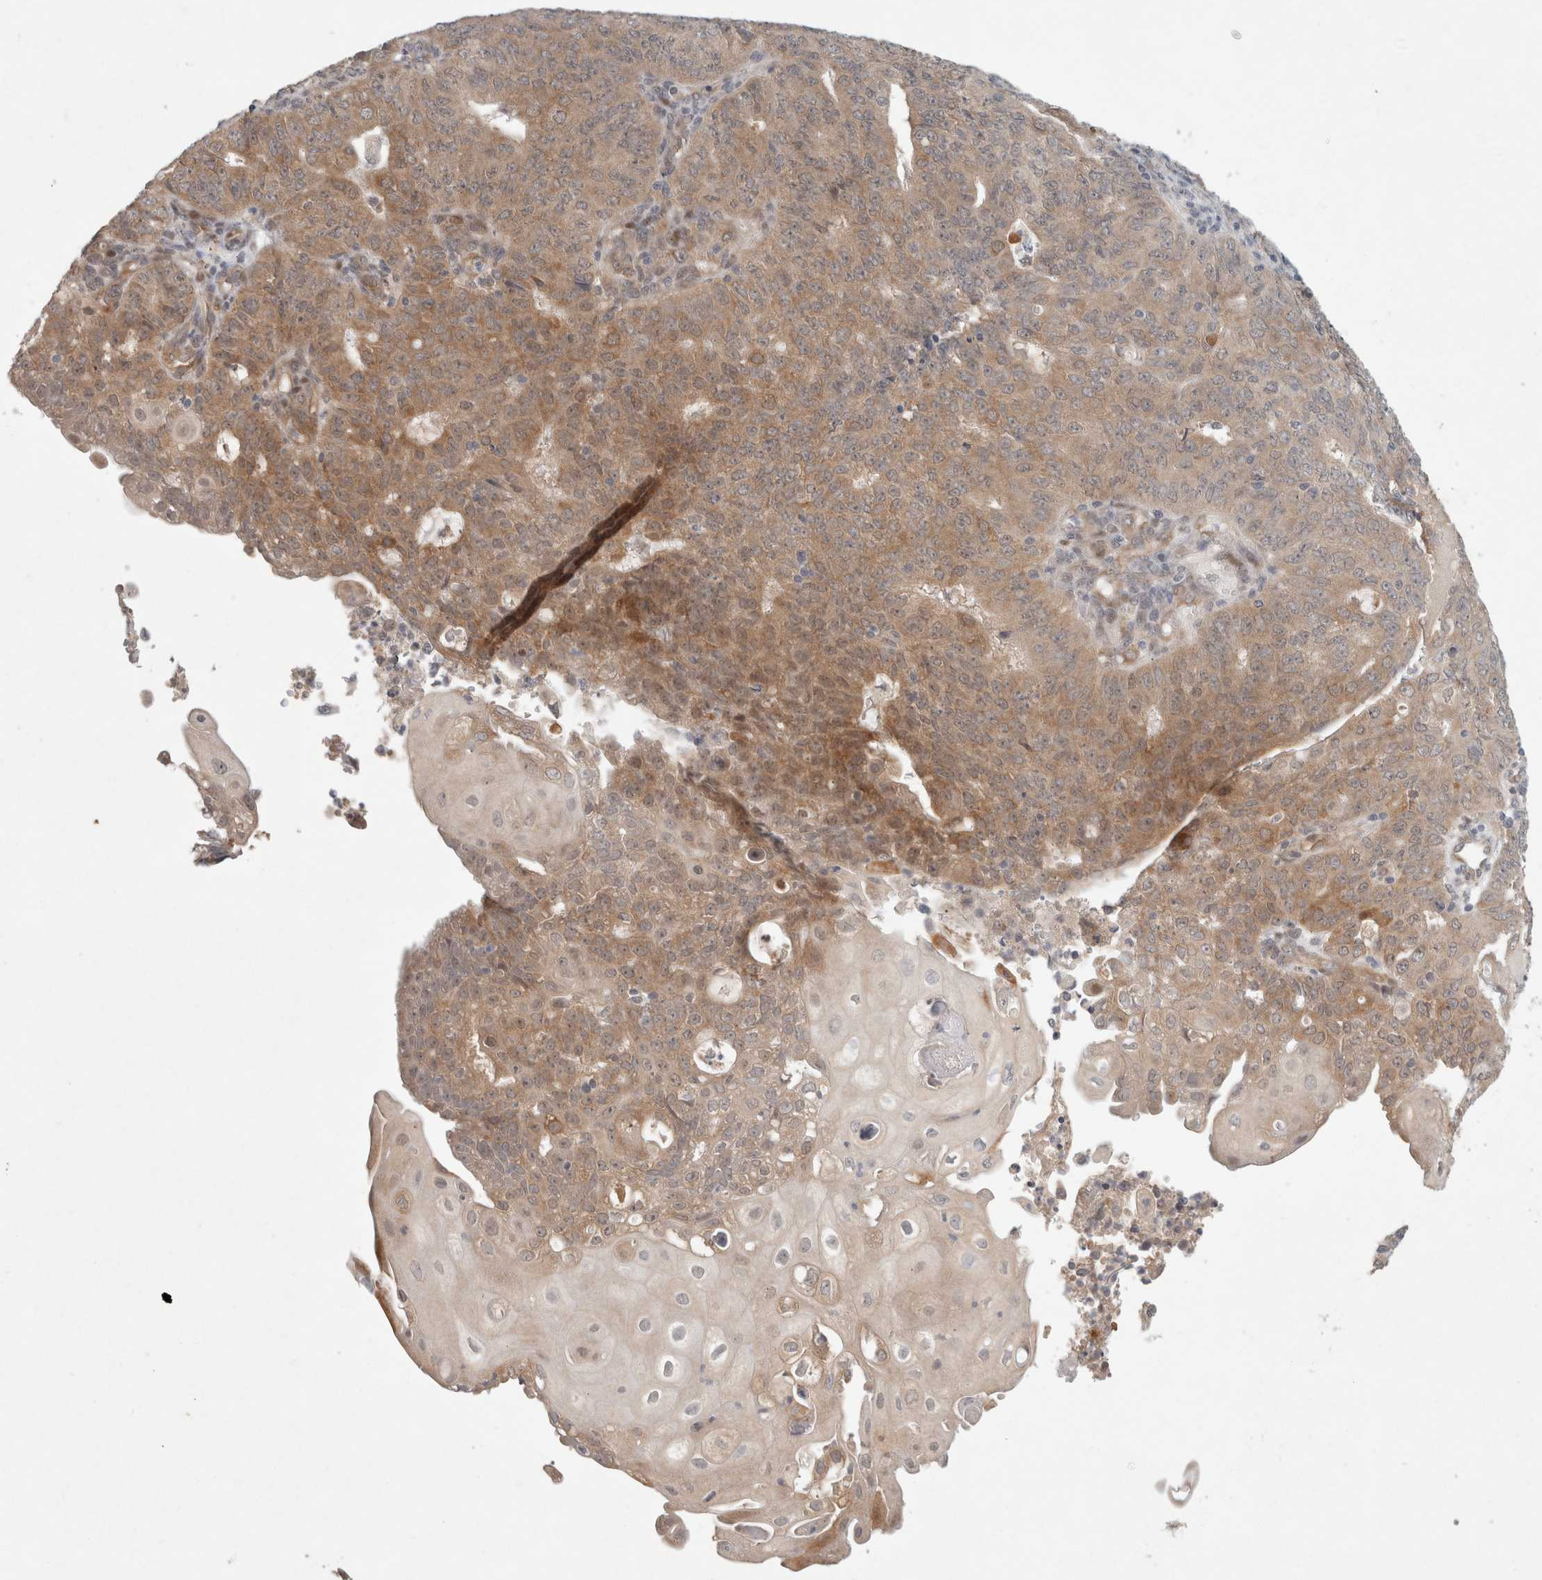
{"staining": {"intensity": "moderate", "quantity": "25%-75%", "location": "cytoplasmic/membranous"}, "tissue": "endometrial cancer", "cell_type": "Tumor cells", "image_type": "cancer", "snomed": [{"axis": "morphology", "description": "Adenocarcinoma, NOS"}, {"axis": "topography", "description": "Endometrium"}], "caption": "Tumor cells demonstrate medium levels of moderate cytoplasmic/membranous positivity in approximately 25%-75% of cells in endometrial cancer (adenocarcinoma). (brown staining indicates protein expression, while blue staining denotes nuclei).", "gene": "RASAL2", "patient": {"sex": "female", "age": 32}}